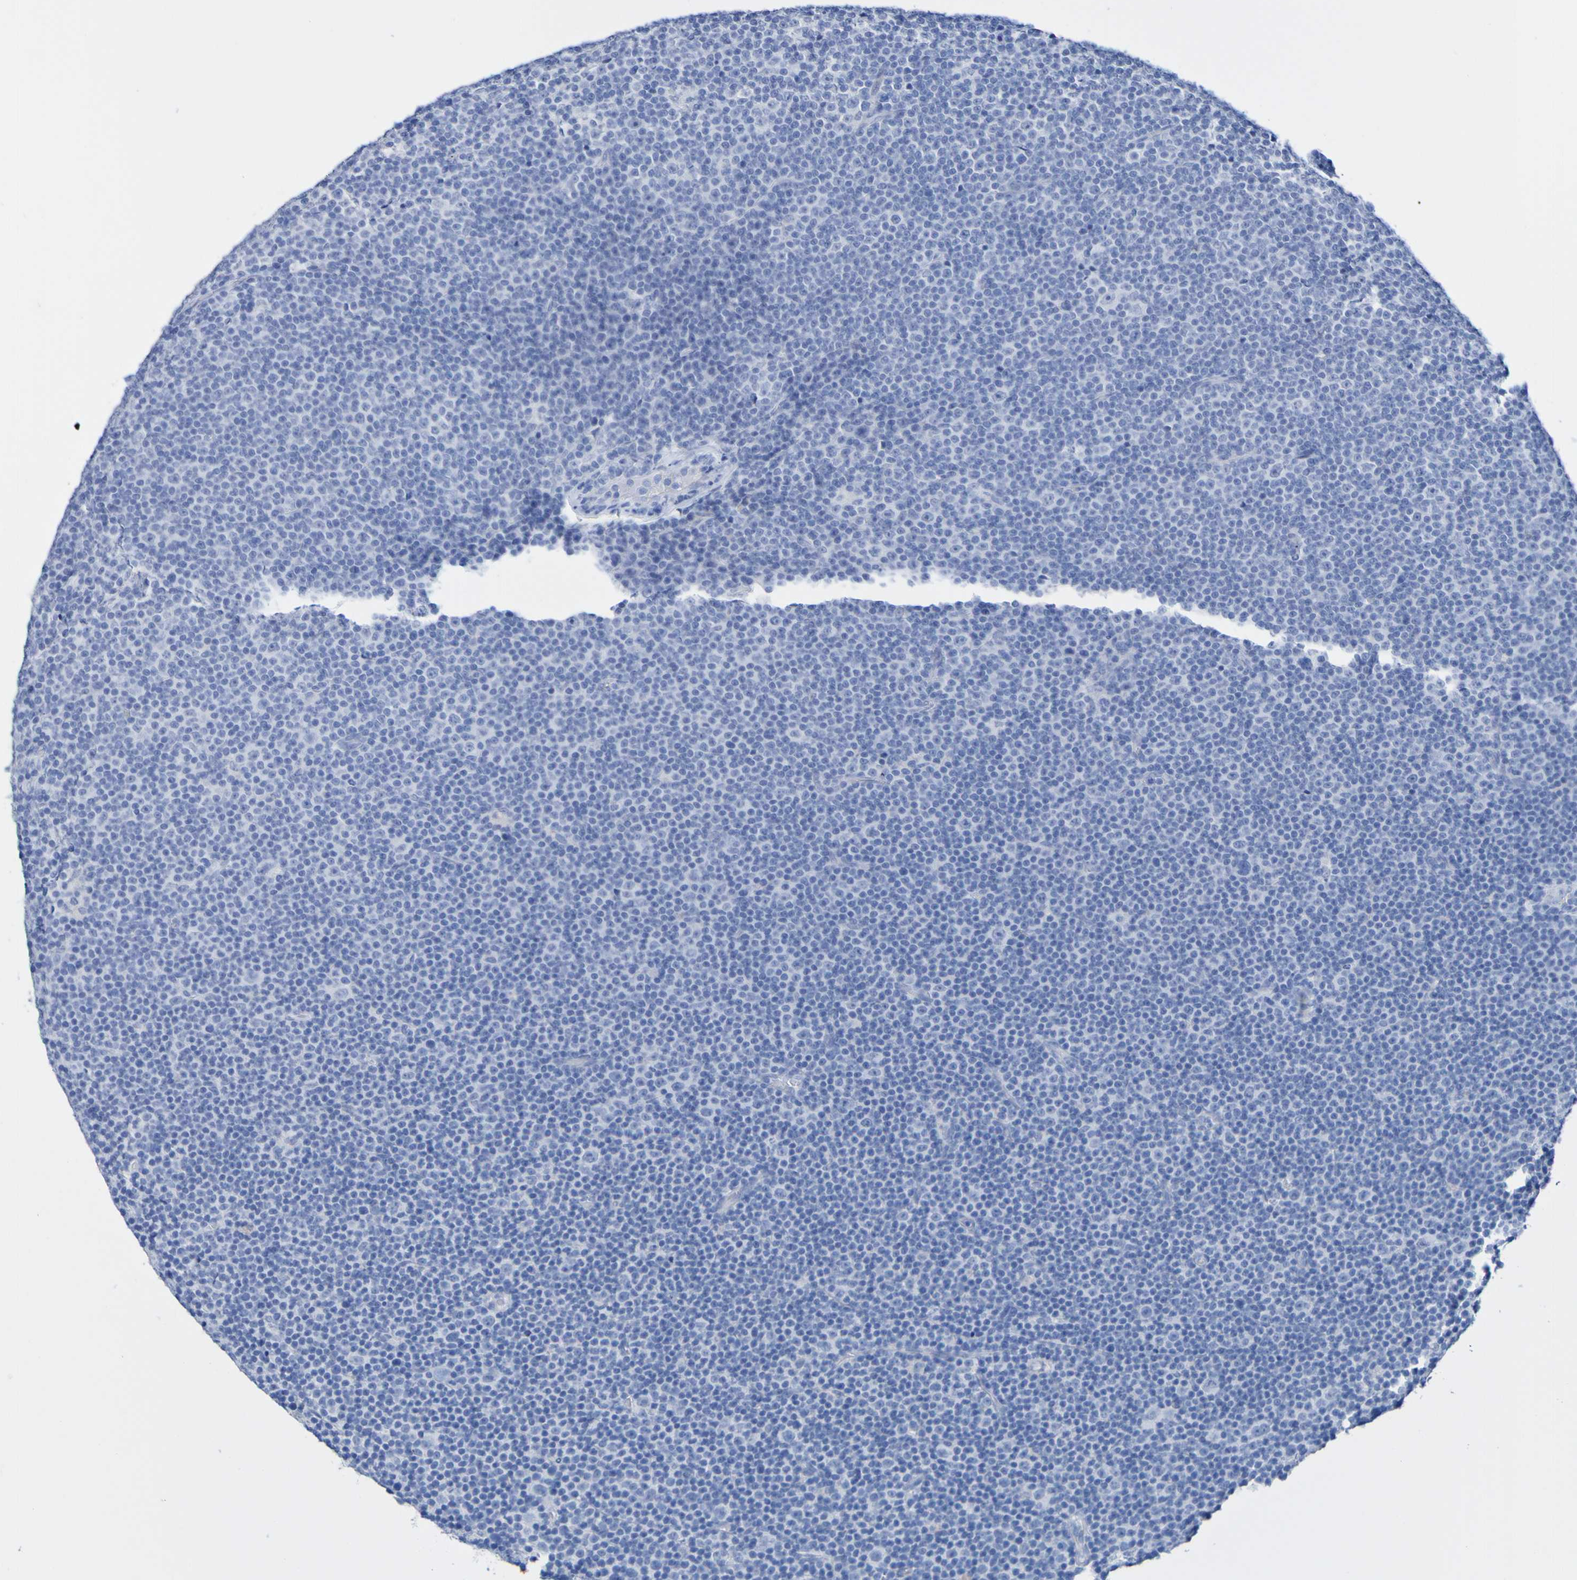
{"staining": {"intensity": "negative", "quantity": "none", "location": "none"}, "tissue": "lymphoma", "cell_type": "Tumor cells", "image_type": "cancer", "snomed": [{"axis": "morphology", "description": "Malignant lymphoma, non-Hodgkin's type, Low grade"}, {"axis": "topography", "description": "Lymph node"}], "caption": "A micrograph of lymphoma stained for a protein displays no brown staining in tumor cells.", "gene": "SGCB", "patient": {"sex": "female", "age": 67}}